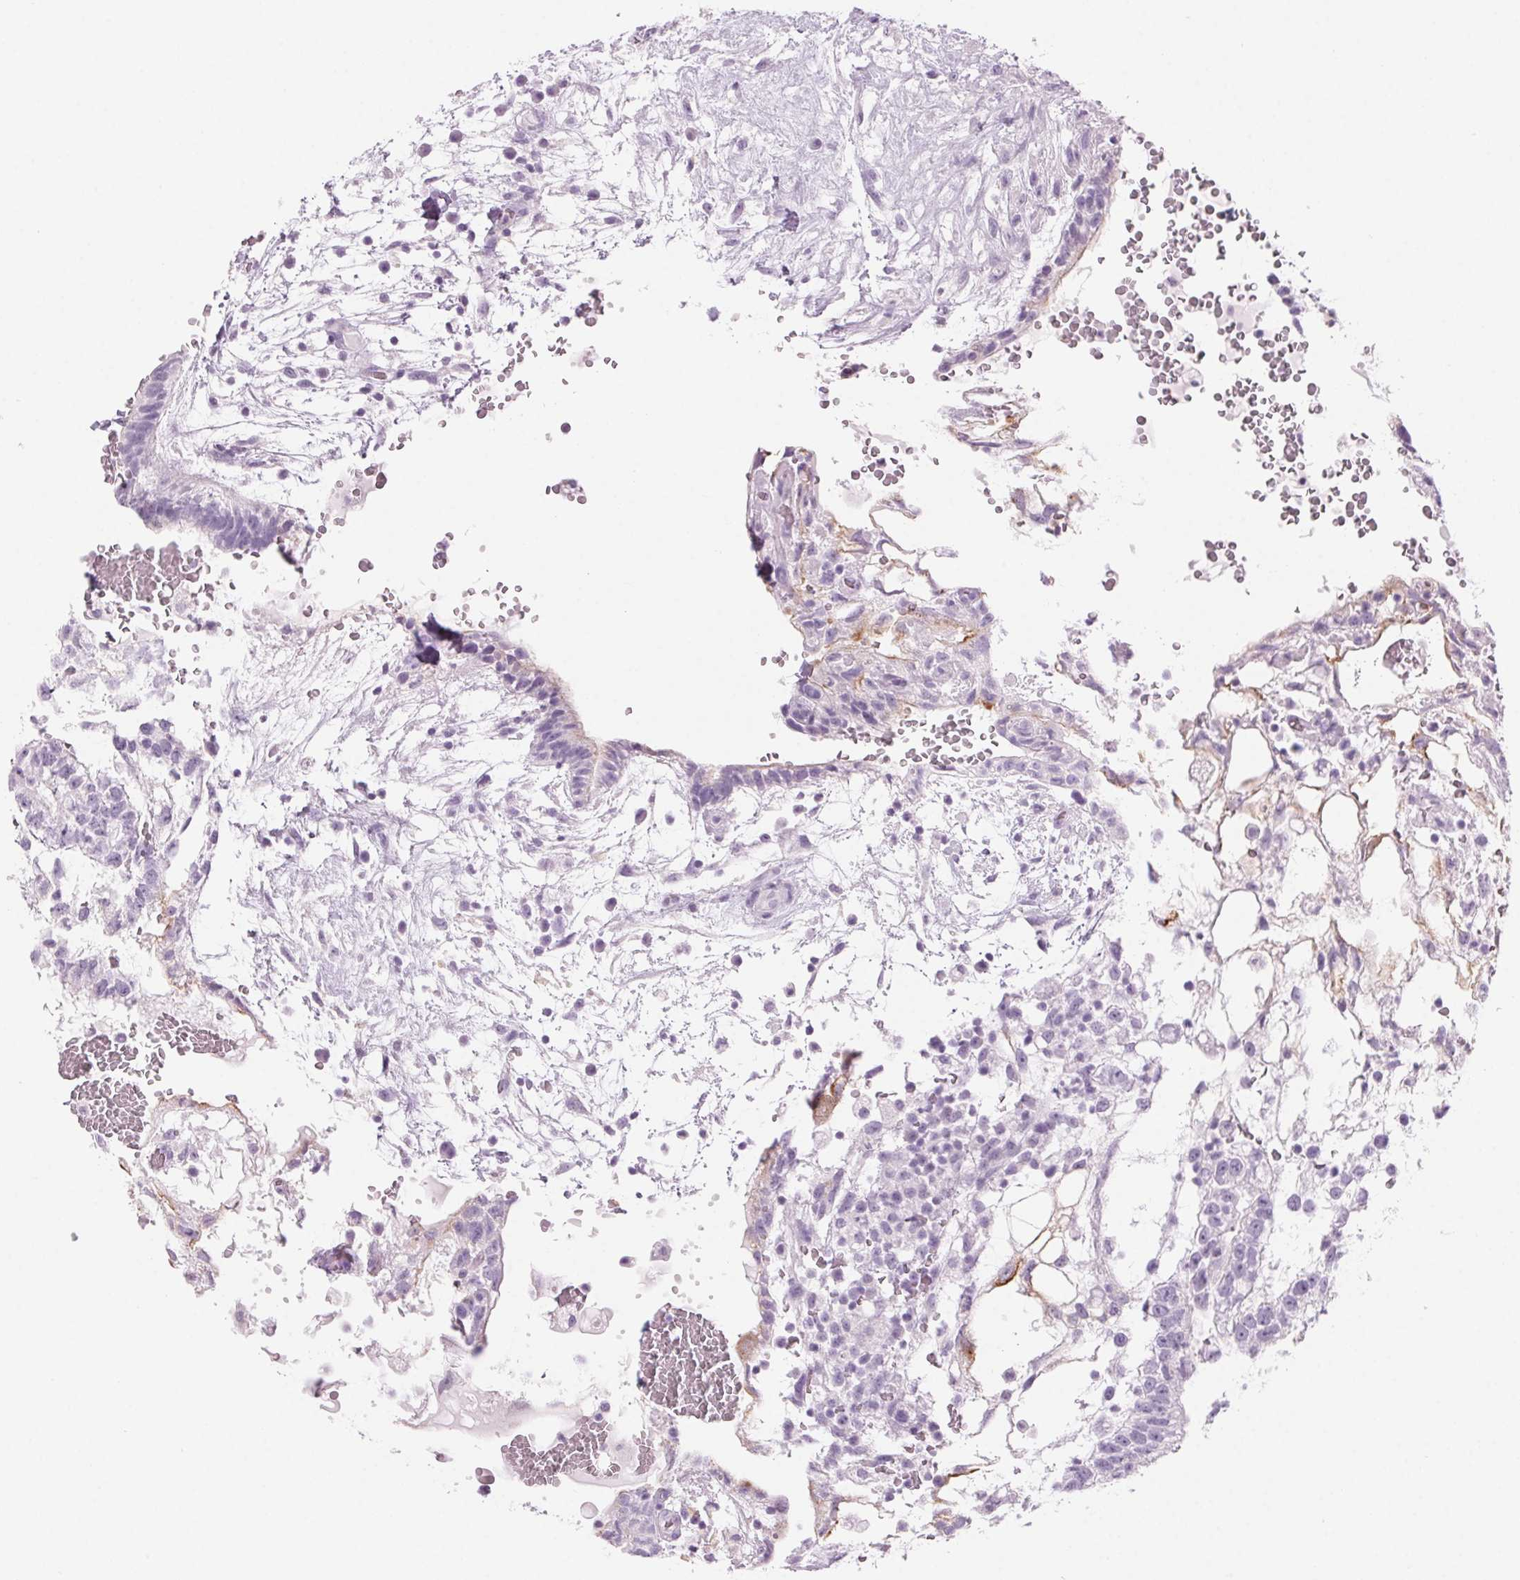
{"staining": {"intensity": "negative", "quantity": "none", "location": "none"}, "tissue": "testis cancer", "cell_type": "Tumor cells", "image_type": "cancer", "snomed": [{"axis": "morphology", "description": "Normal tissue, NOS"}, {"axis": "morphology", "description": "Carcinoma, Embryonal, NOS"}, {"axis": "topography", "description": "Testis"}], "caption": "The immunohistochemistry photomicrograph has no significant positivity in tumor cells of embryonal carcinoma (testis) tissue.", "gene": "LRP2", "patient": {"sex": "male", "age": 32}}